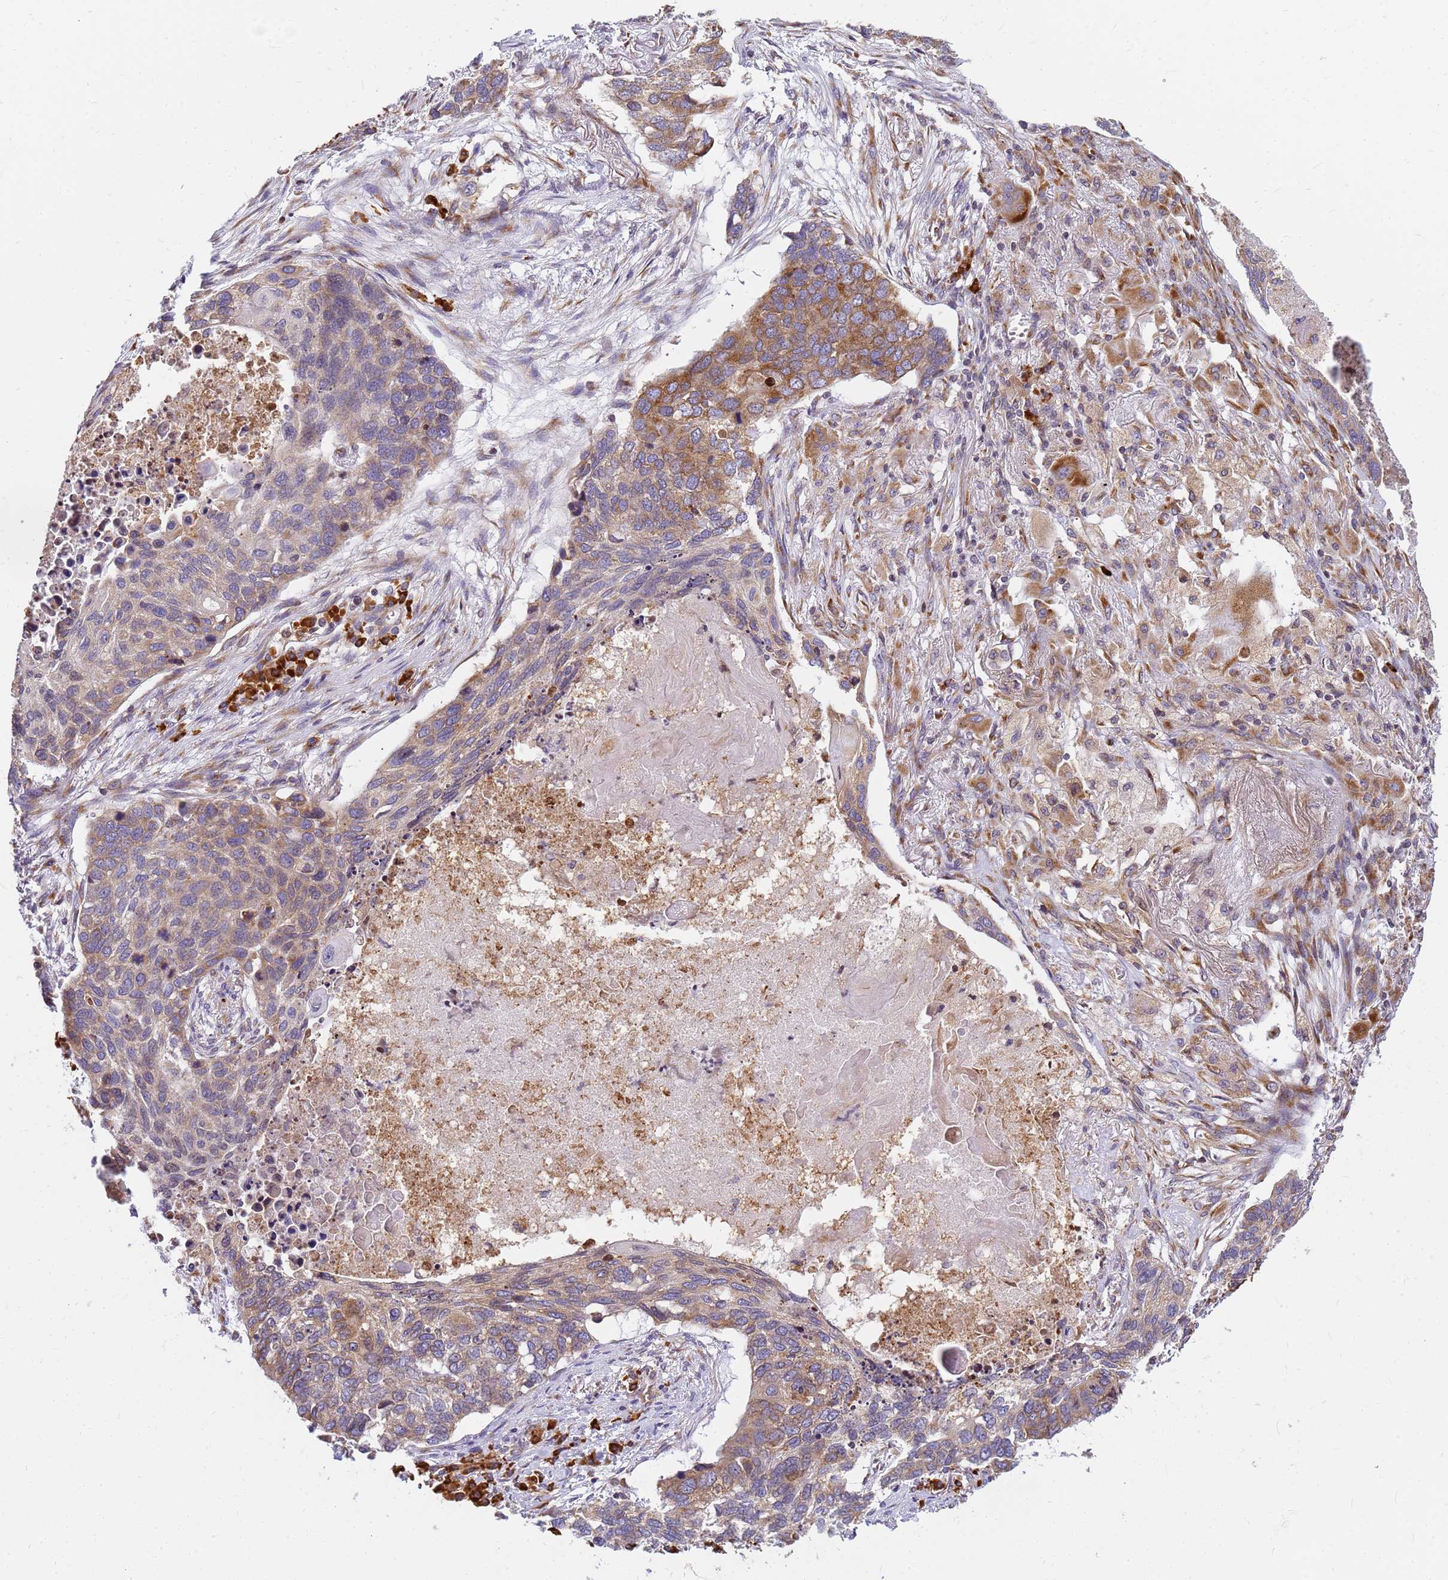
{"staining": {"intensity": "moderate", "quantity": "25%-75%", "location": "cytoplasmic/membranous"}, "tissue": "lung cancer", "cell_type": "Tumor cells", "image_type": "cancer", "snomed": [{"axis": "morphology", "description": "Squamous cell carcinoma, NOS"}, {"axis": "topography", "description": "Lung"}], "caption": "An image of human squamous cell carcinoma (lung) stained for a protein exhibits moderate cytoplasmic/membranous brown staining in tumor cells.", "gene": "SSR4", "patient": {"sex": "female", "age": 63}}